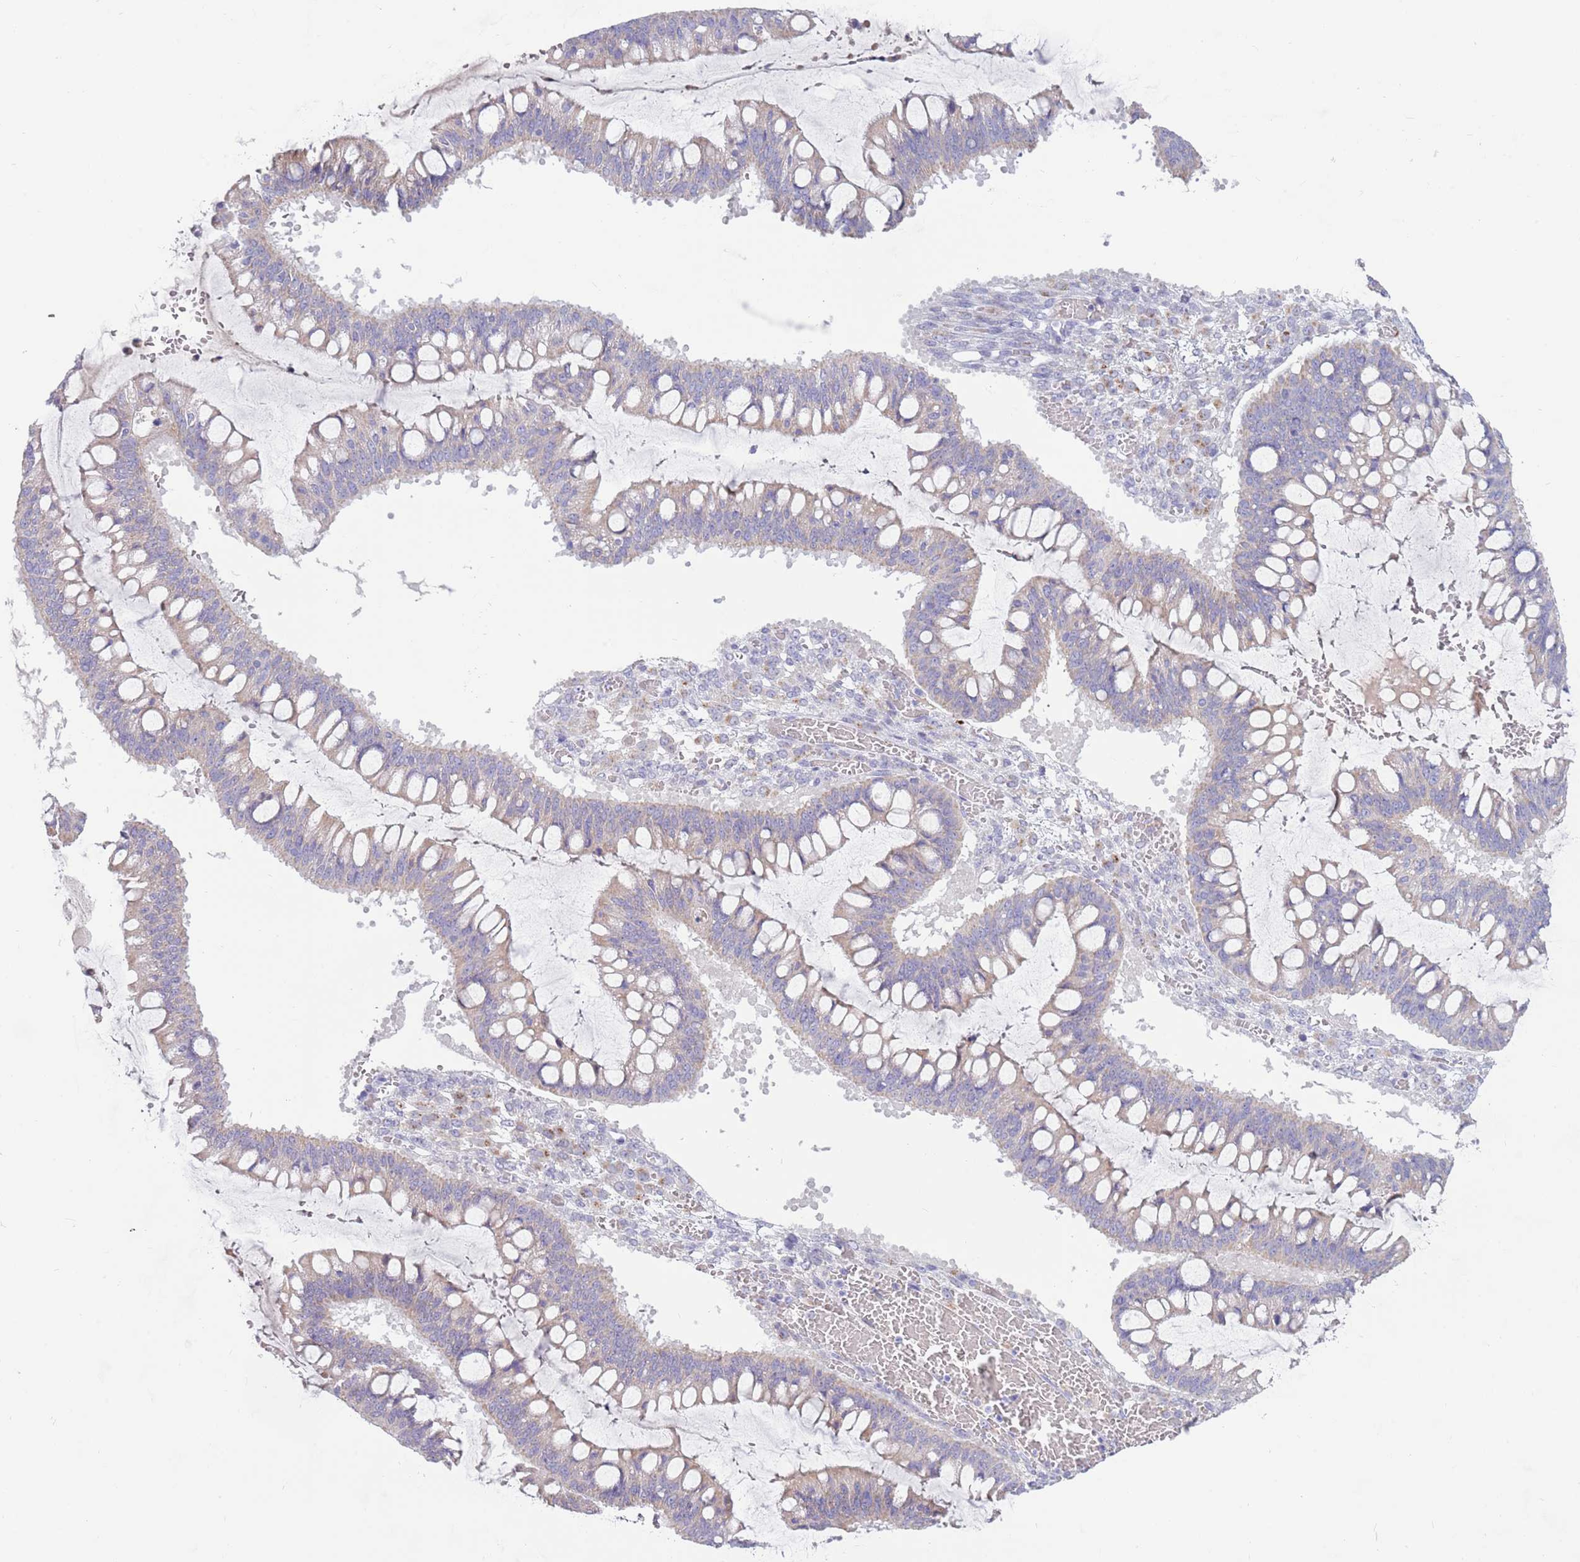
{"staining": {"intensity": "weak", "quantity": "<25%", "location": "cytoplasmic/membranous"}, "tissue": "ovarian cancer", "cell_type": "Tumor cells", "image_type": "cancer", "snomed": [{"axis": "morphology", "description": "Cystadenocarcinoma, mucinous, NOS"}, {"axis": "topography", "description": "Ovary"}], "caption": "Tumor cells are negative for brown protein staining in mucinous cystadenocarcinoma (ovarian).", "gene": "DDHD1", "patient": {"sex": "female", "age": 73}}